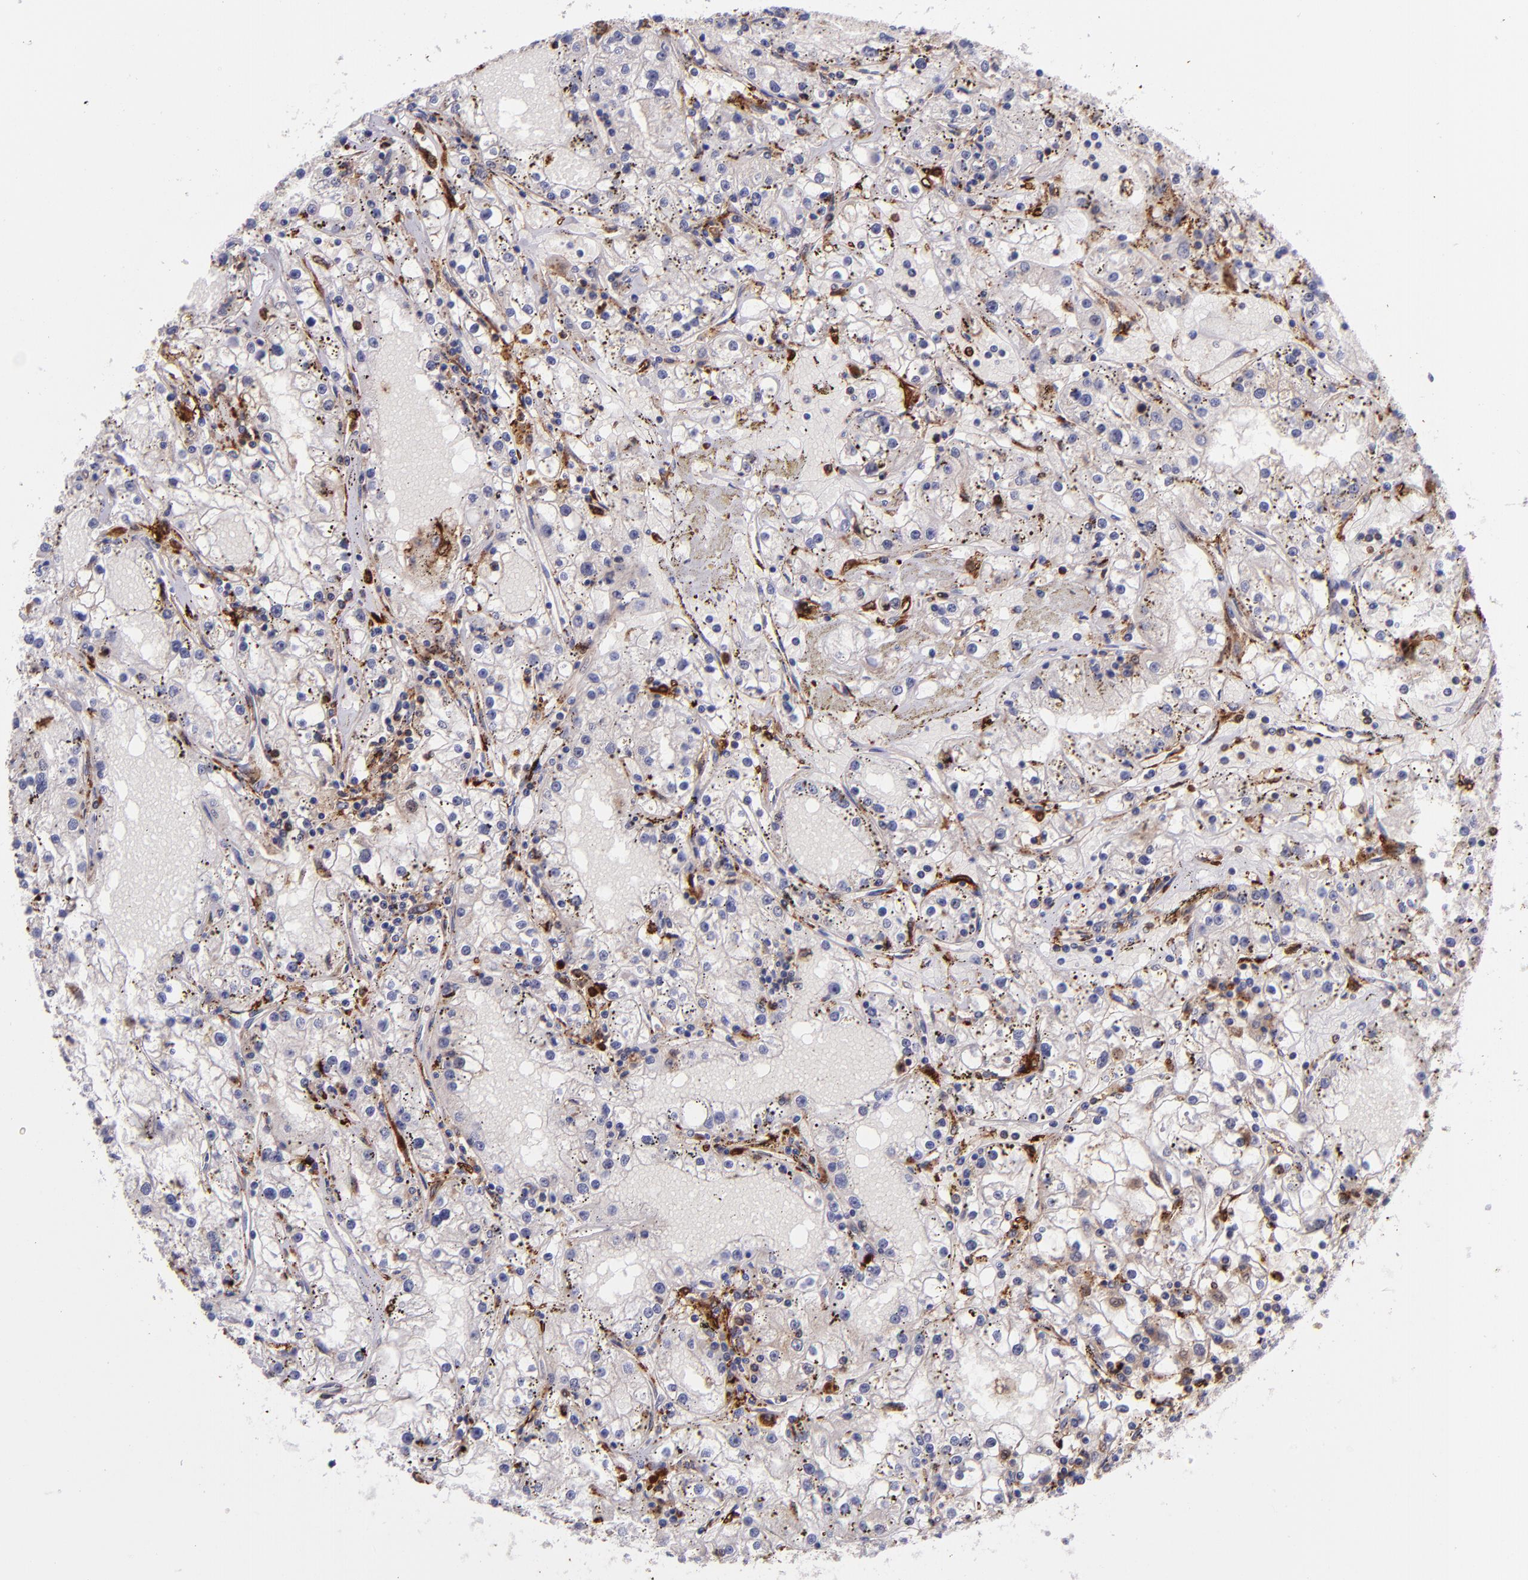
{"staining": {"intensity": "negative", "quantity": "none", "location": "none"}, "tissue": "renal cancer", "cell_type": "Tumor cells", "image_type": "cancer", "snomed": [{"axis": "morphology", "description": "Adenocarcinoma, NOS"}, {"axis": "topography", "description": "Kidney"}], "caption": "Tumor cells show no significant expression in renal adenocarcinoma.", "gene": "LGALS1", "patient": {"sex": "male", "age": 56}}